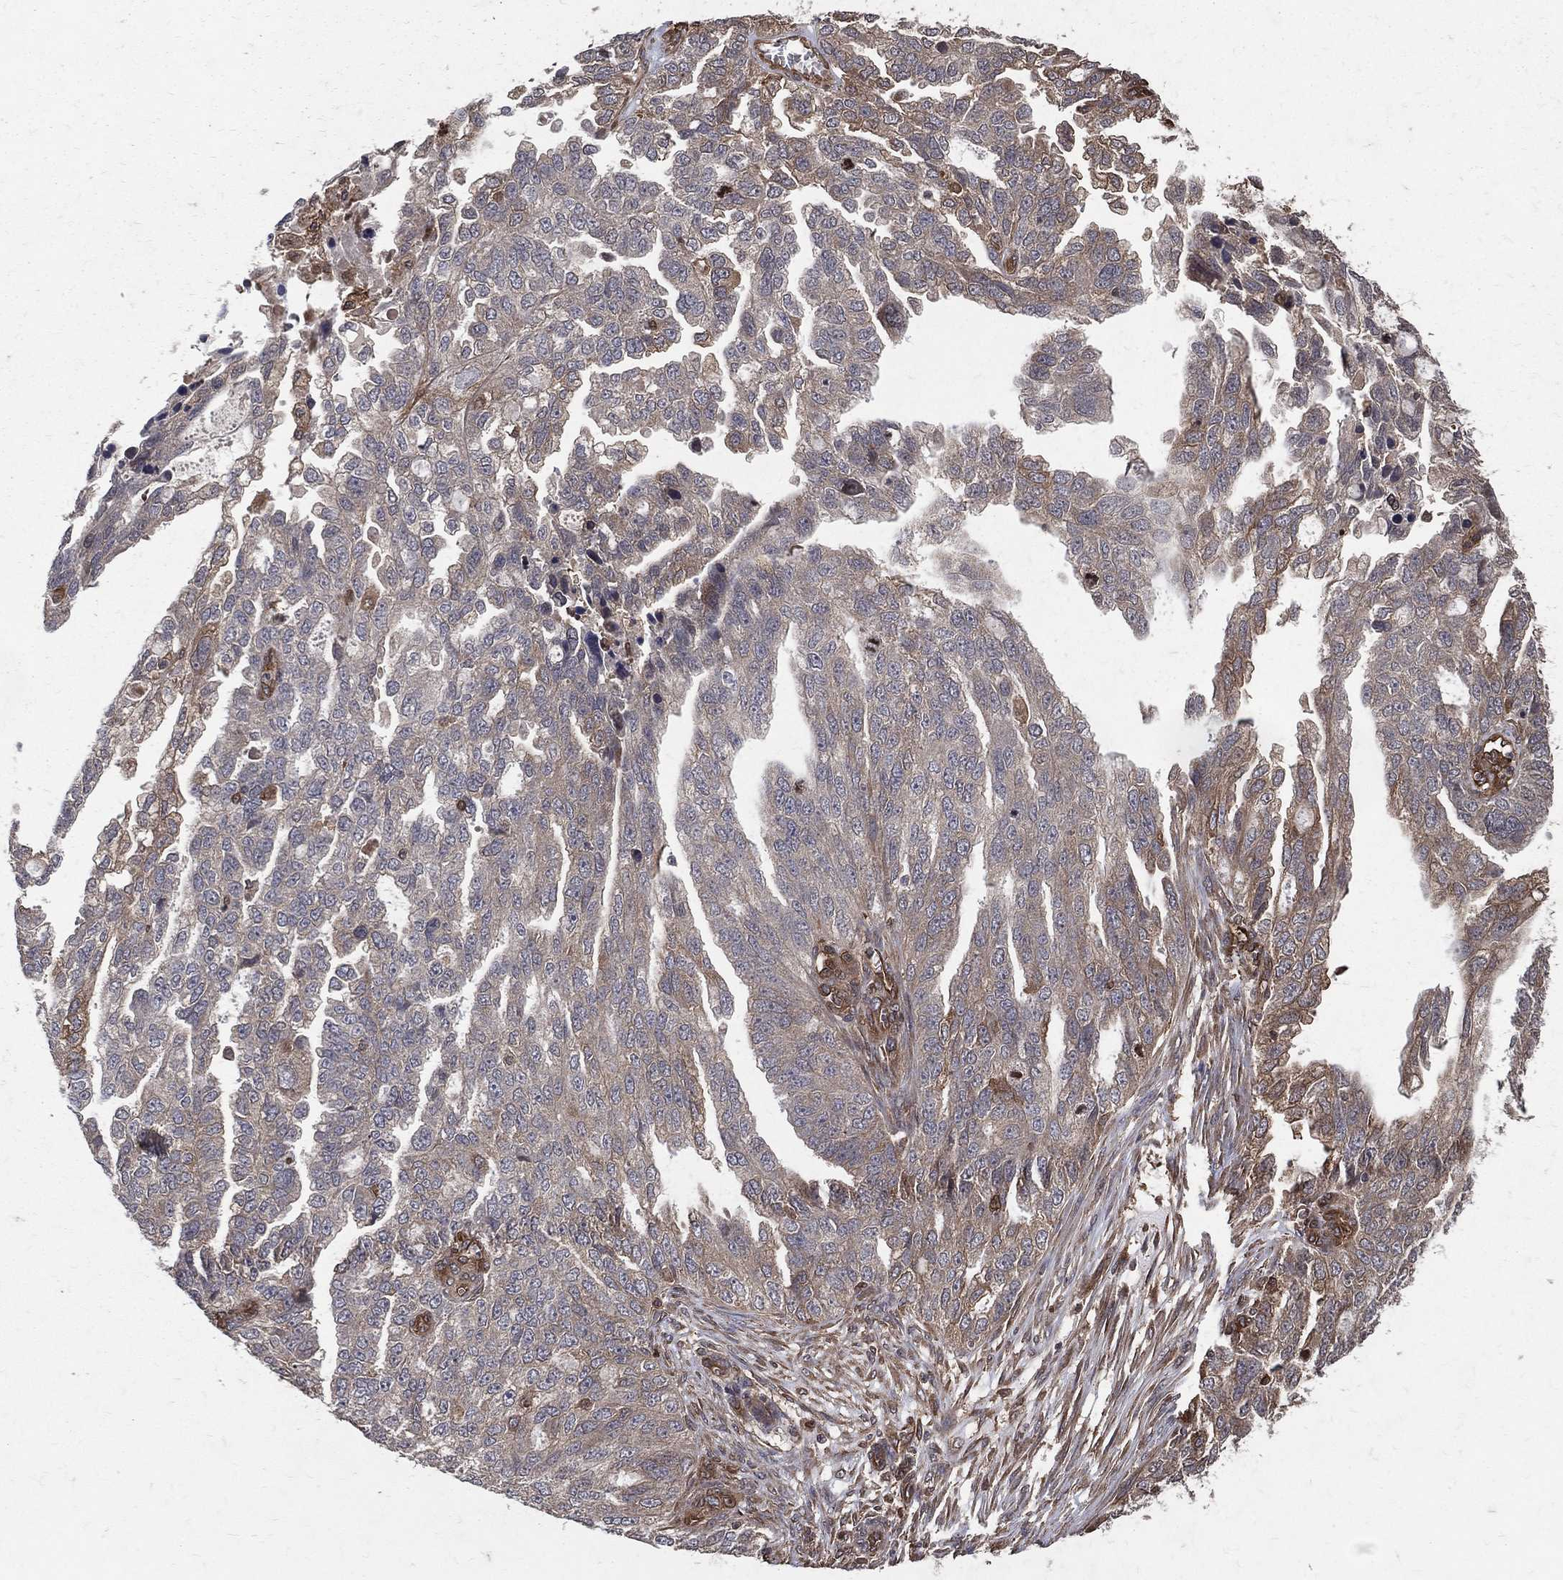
{"staining": {"intensity": "weak", "quantity": "<25%", "location": "cytoplasmic/membranous"}, "tissue": "ovarian cancer", "cell_type": "Tumor cells", "image_type": "cancer", "snomed": [{"axis": "morphology", "description": "Cystadenocarcinoma, serous, NOS"}, {"axis": "topography", "description": "Ovary"}], "caption": "Ovarian cancer stained for a protein using immunohistochemistry displays no staining tumor cells.", "gene": "DPYSL2", "patient": {"sex": "female", "age": 51}}